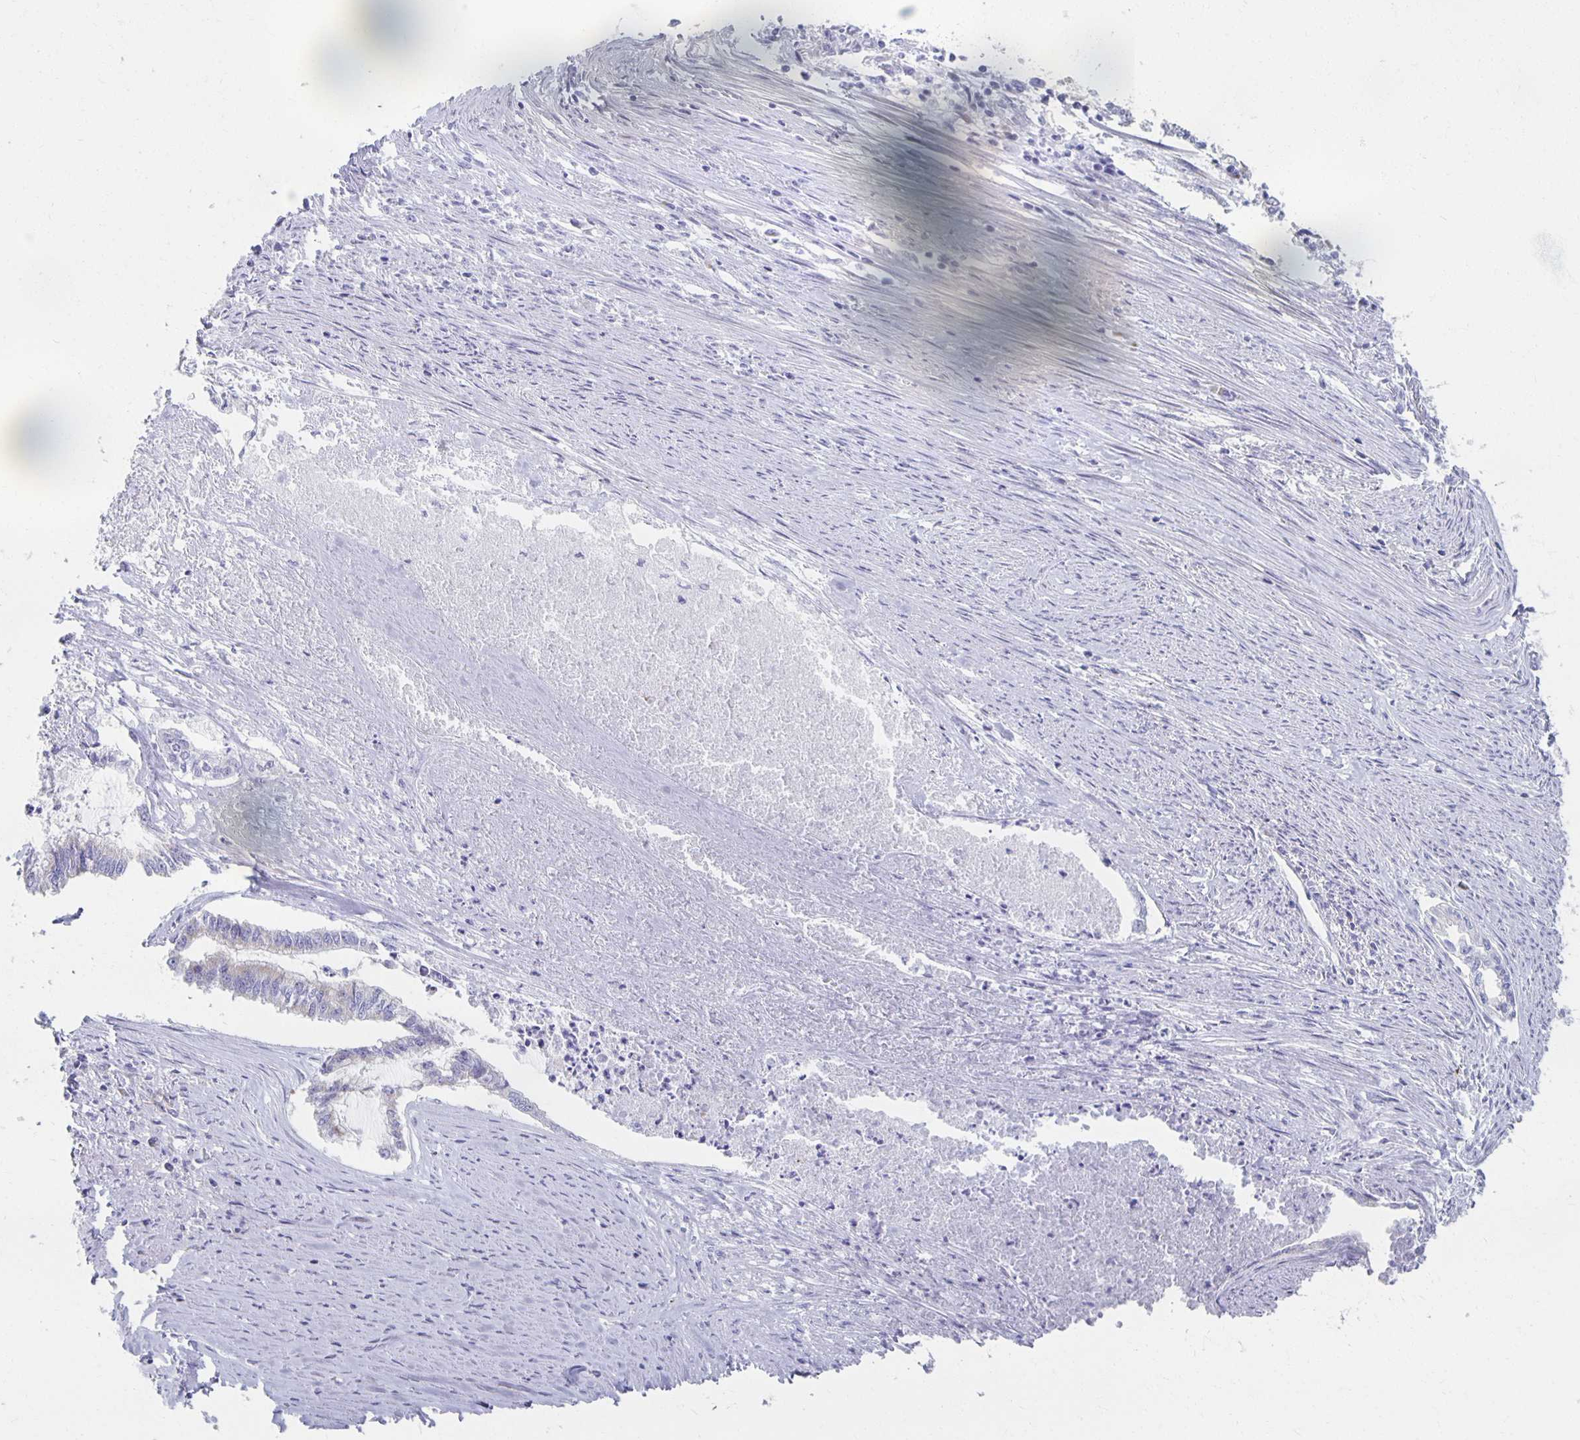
{"staining": {"intensity": "moderate", "quantity": "<25%", "location": "cytoplasmic/membranous"}, "tissue": "endometrial cancer", "cell_type": "Tumor cells", "image_type": "cancer", "snomed": [{"axis": "morphology", "description": "Adenocarcinoma, NOS"}, {"axis": "topography", "description": "Endometrium"}], "caption": "Human adenocarcinoma (endometrial) stained with a brown dye displays moderate cytoplasmic/membranous positive expression in approximately <25% of tumor cells.", "gene": "TEX44", "patient": {"sex": "female", "age": 79}}